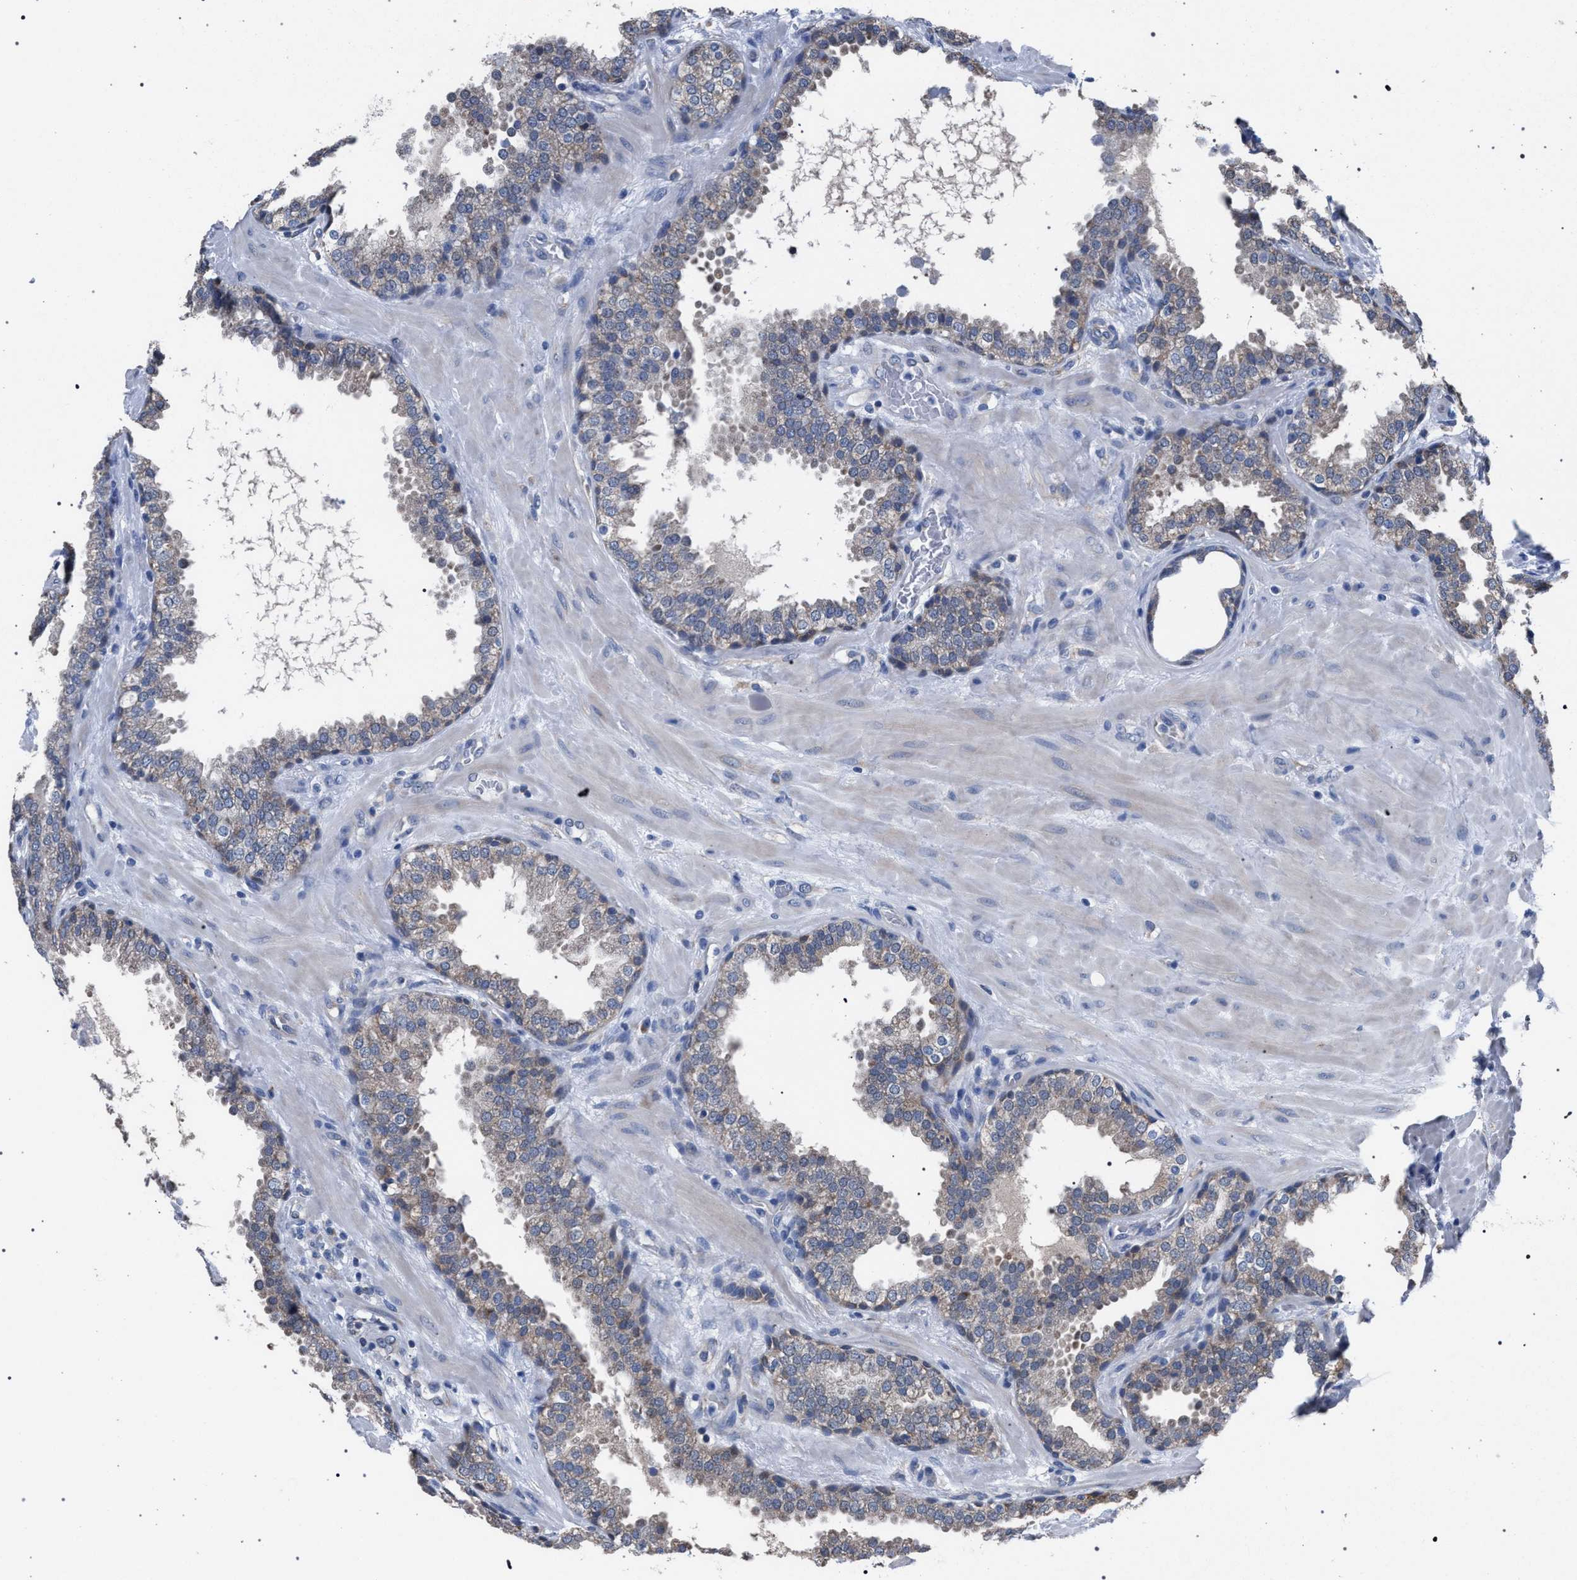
{"staining": {"intensity": "weak", "quantity": "25%-75%", "location": "cytoplasmic/membranous"}, "tissue": "prostate", "cell_type": "Glandular cells", "image_type": "normal", "snomed": [{"axis": "morphology", "description": "Normal tissue, NOS"}, {"axis": "topography", "description": "Prostate"}], "caption": "DAB (3,3'-diaminobenzidine) immunohistochemical staining of benign prostate shows weak cytoplasmic/membranous protein staining in approximately 25%-75% of glandular cells.", "gene": "CRYZ", "patient": {"sex": "male", "age": 51}}